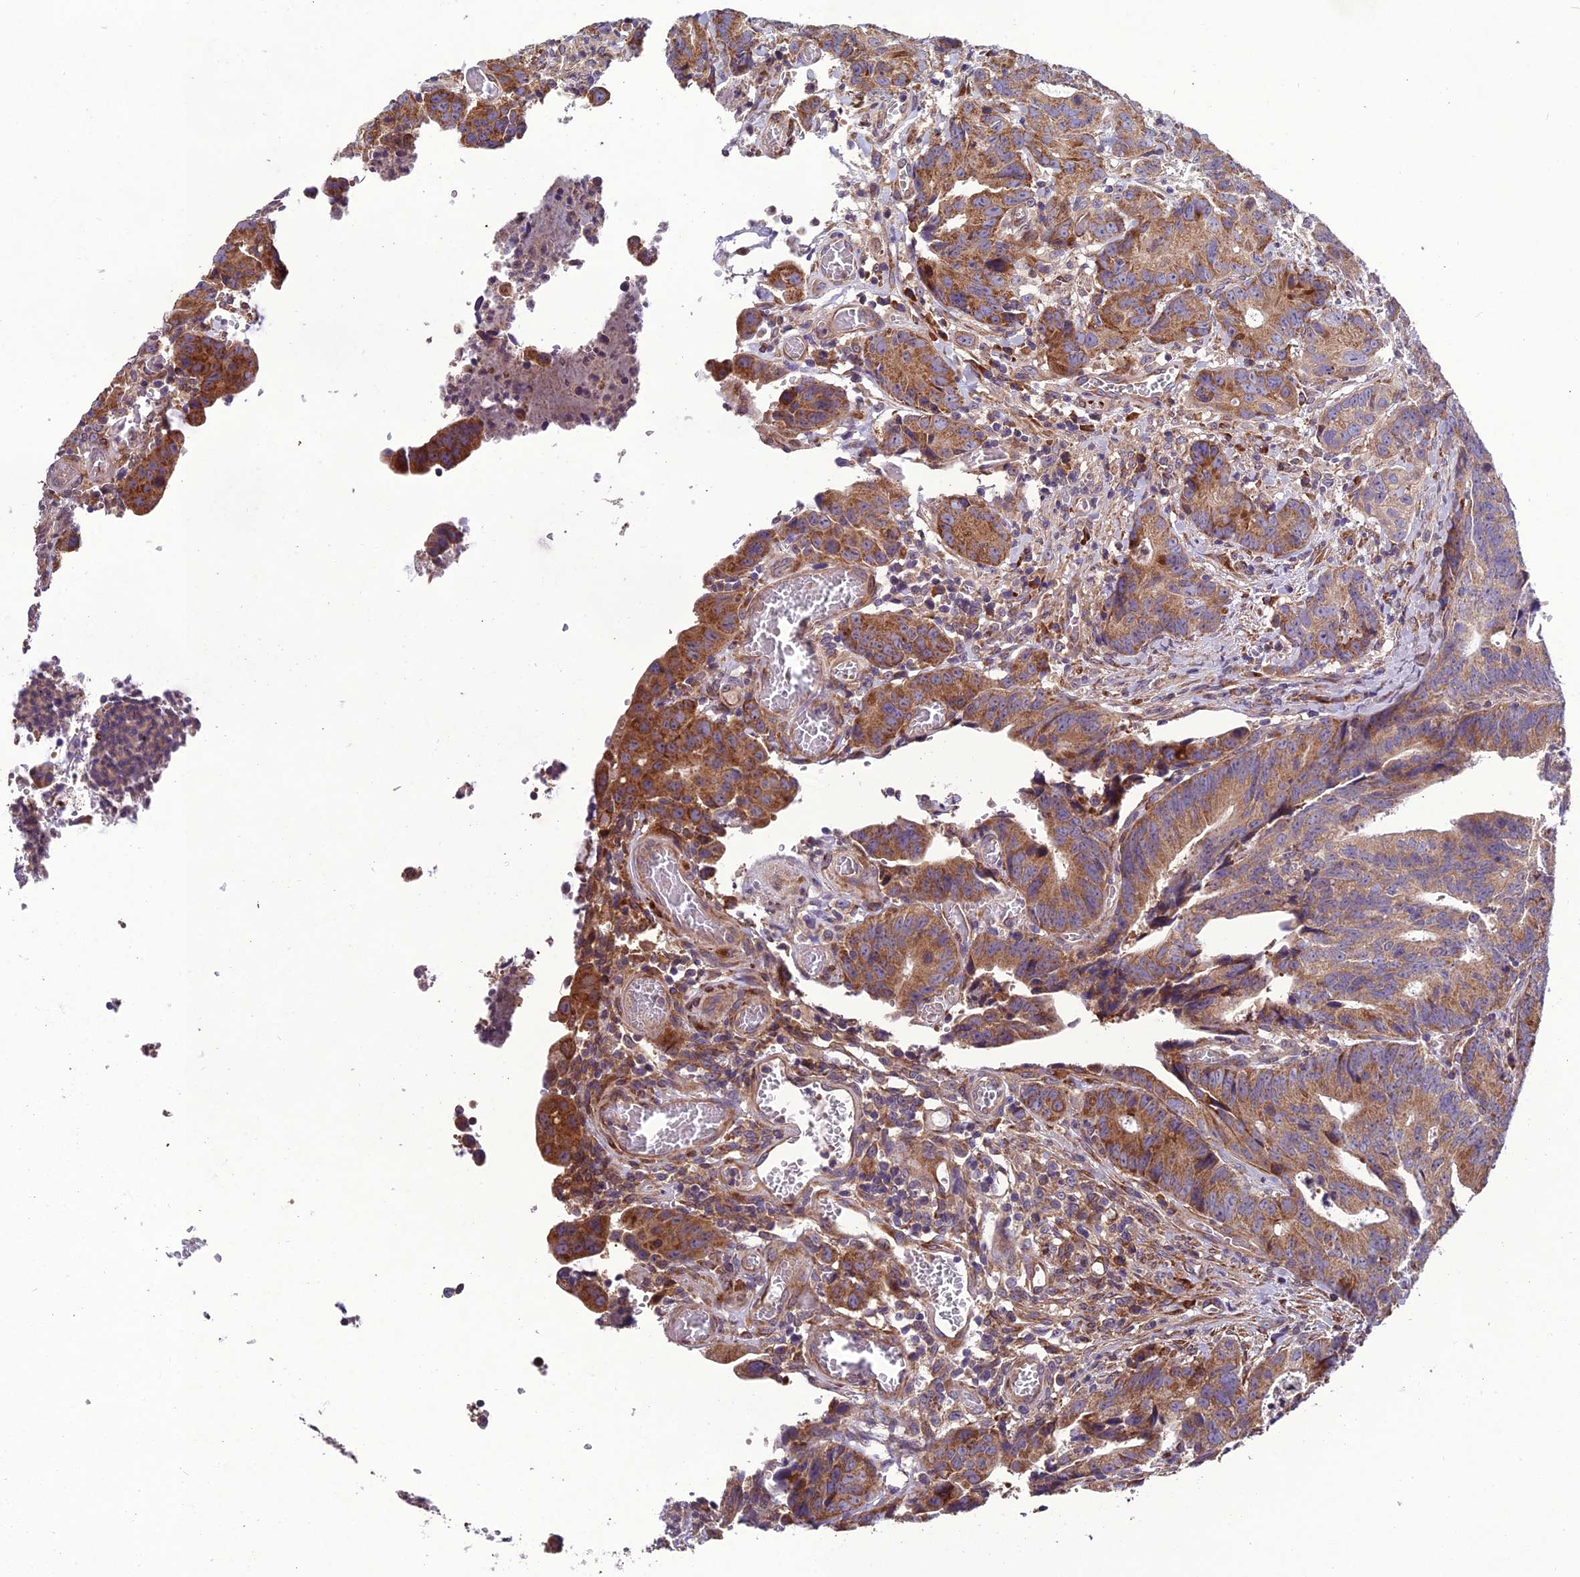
{"staining": {"intensity": "moderate", "quantity": ">75%", "location": "cytoplasmic/membranous"}, "tissue": "colorectal cancer", "cell_type": "Tumor cells", "image_type": "cancer", "snomed": [{"axis": "morphology", "description": "Adenocarcinoma, NOS"}, {"axis": "topography", "description": "Colon"}], "caption": "This is an image of IHC staining of colorectal adenocarcinoma, which shows moderate expression in the cytoplasmic/membranous of tumor cells.", "gene": "CENPL", "patient": {"sex": "female", "age": 57}}